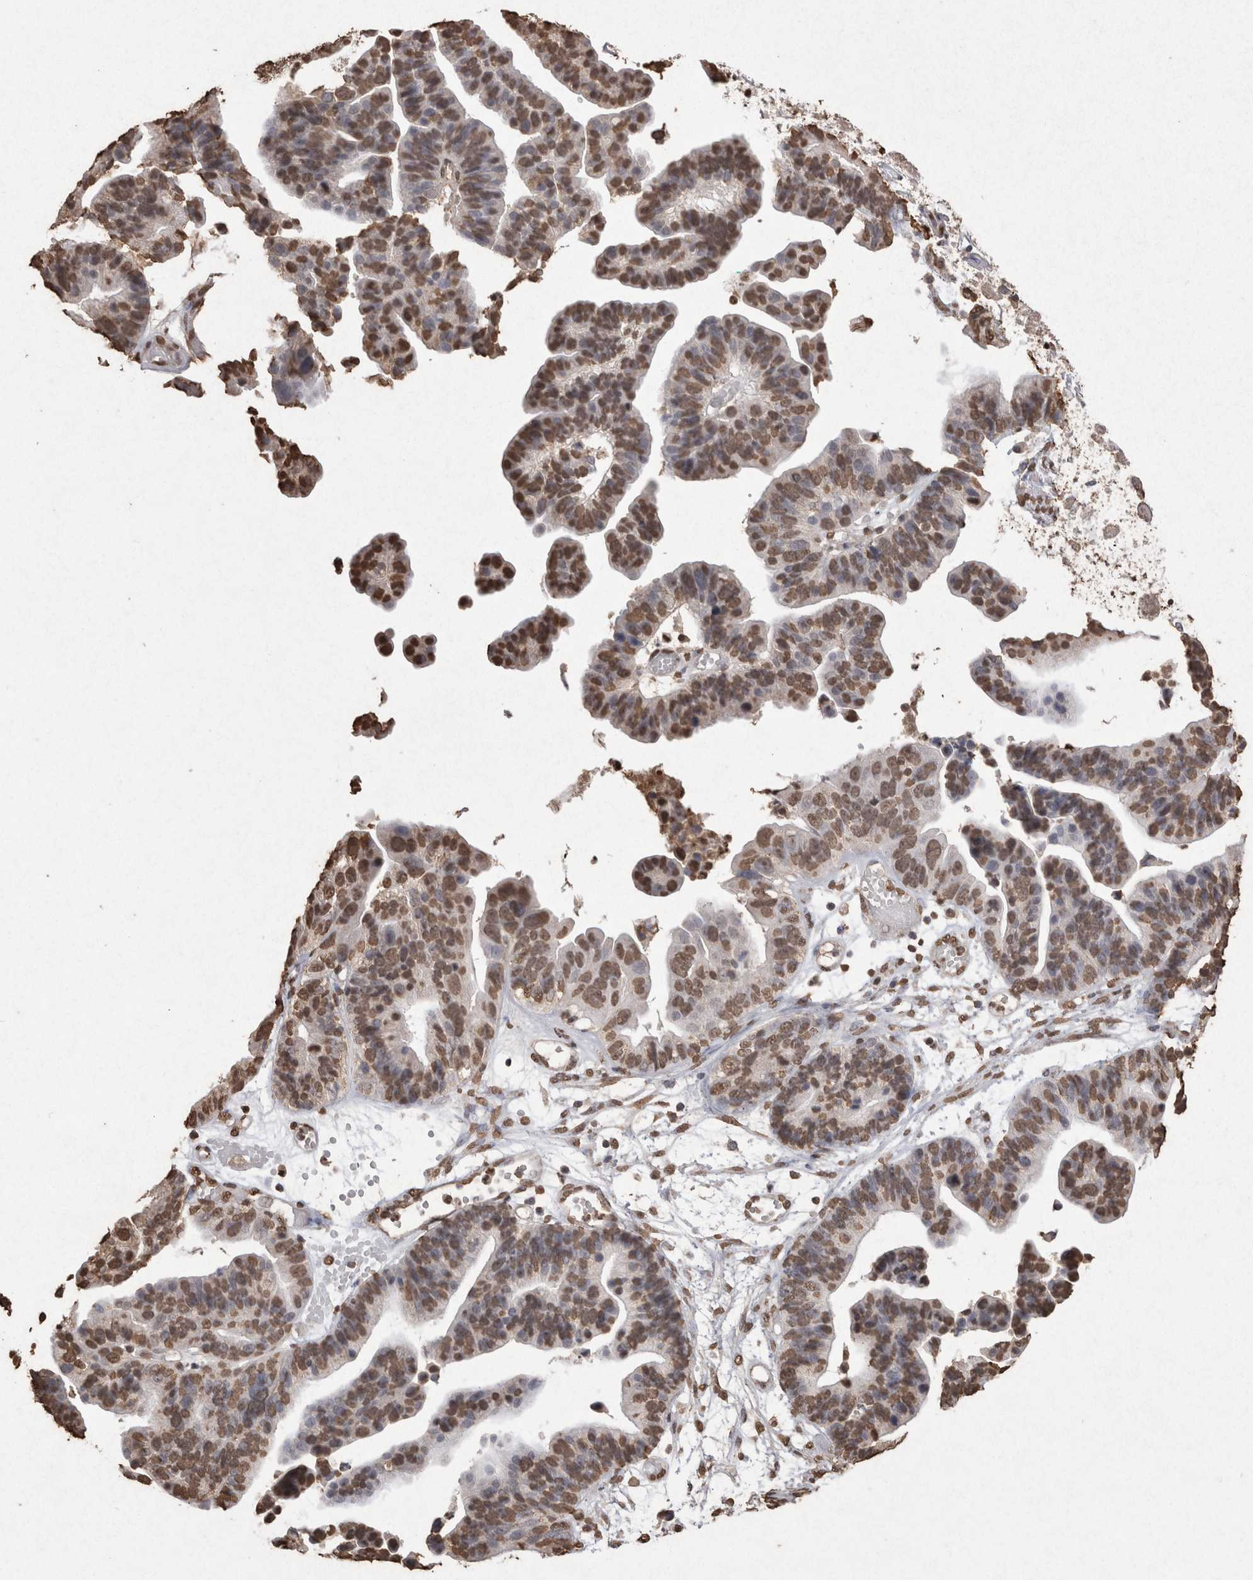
{"staining": {"intensity": "moderate", "quantity": "25%-75%", "location": "nuclear"}, "tissue": "ovarian cancer", "cell_type": "Tumor cells", "image_type": "cancer", "snomed": [{"axis": "morphology", "description": "Cystadenocarcinoma, serous, NOS"}, {"axis": "topography", "description": "Ovary"}], "caption": "This is a photomicrograph of immunohistochemistry (IHC) staining of ovarian serous cystadenocarcinoma, which shows moderate staining in the nuclear of tumor cells.", "gene": "POU5F1", "patient": {"sex": "female", "age": 56}}